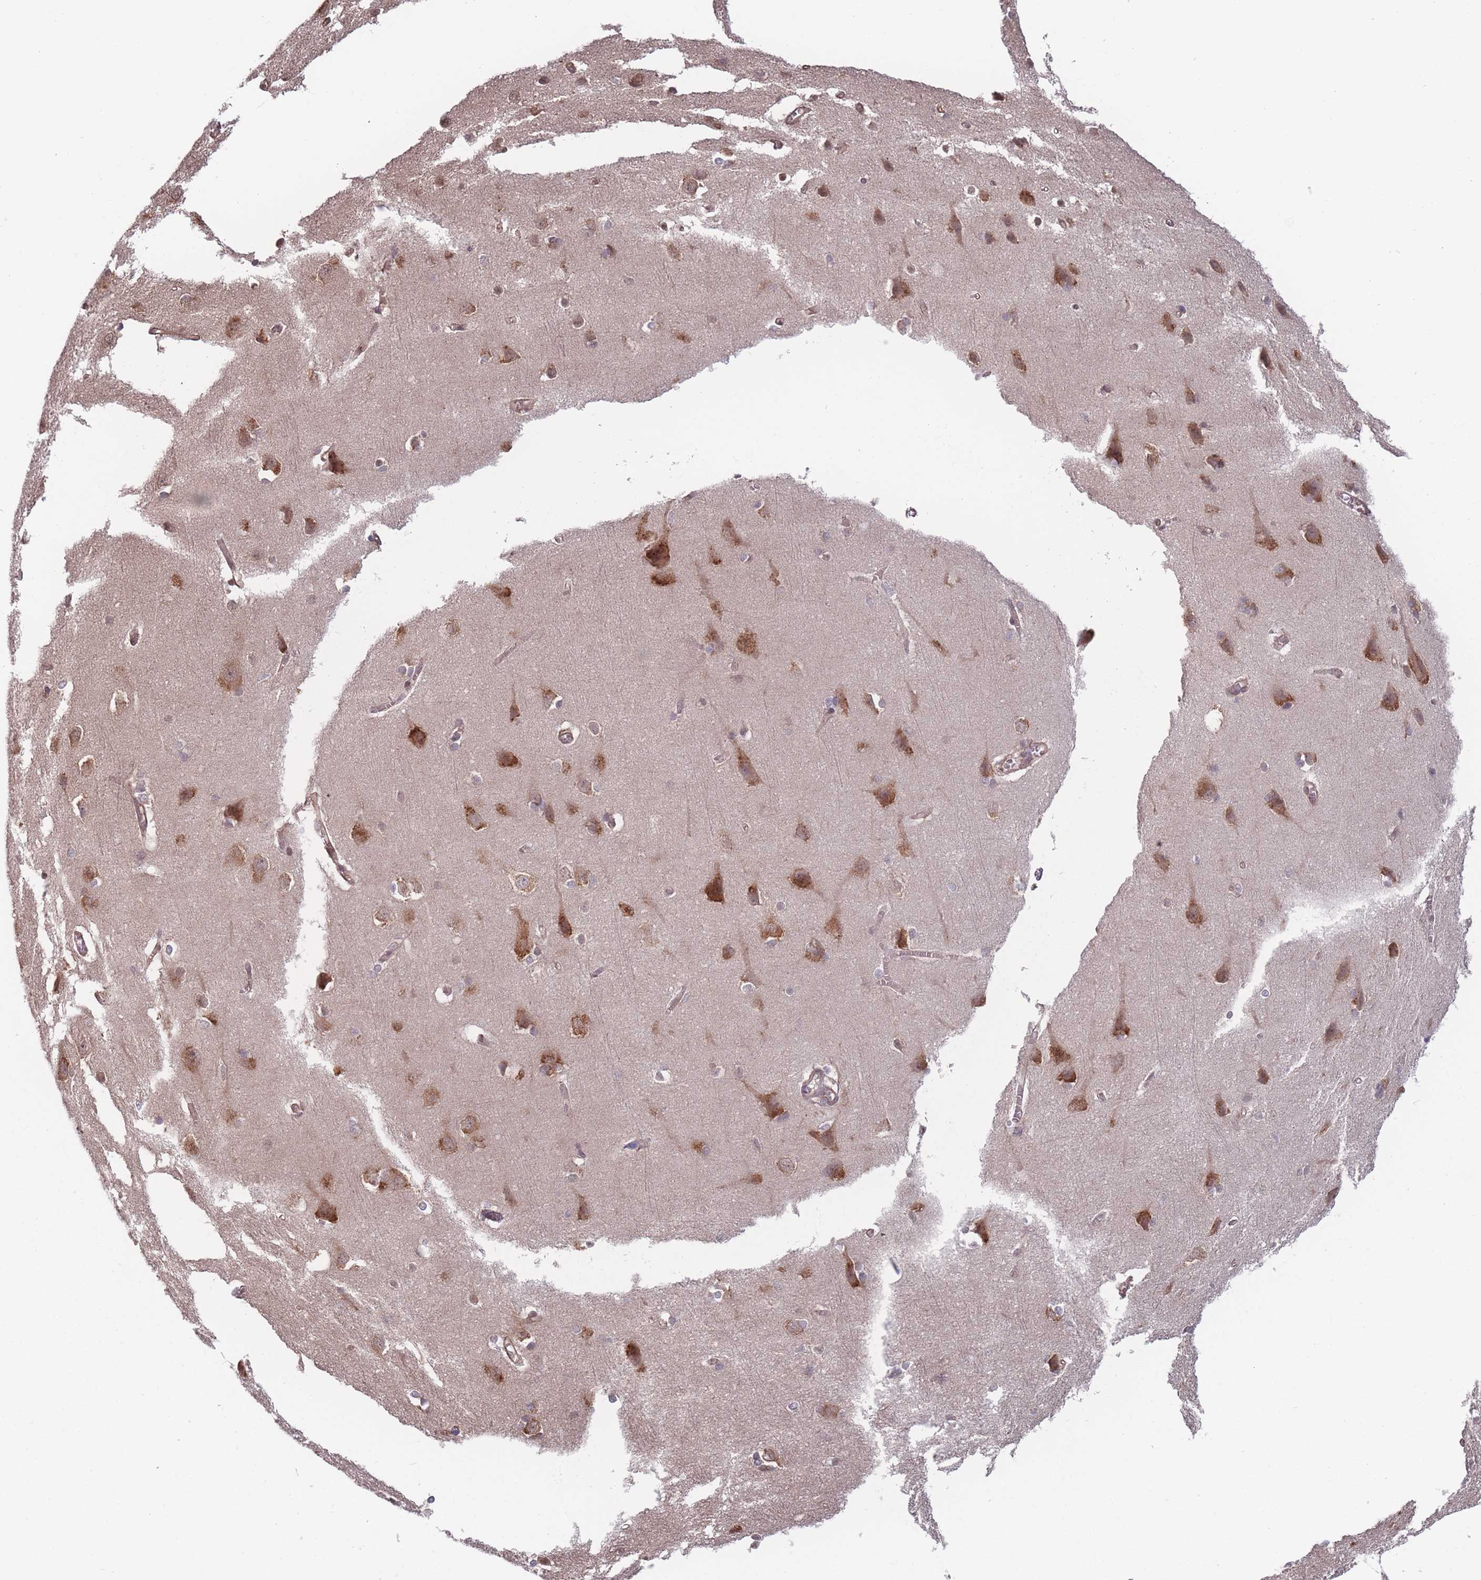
{"staining": {"intensity": "weak", "quantity": ">75%", "location": "cytoplasmic/membranous"}, "tissue": "cerebral cortex", "cell_type": "Endothelial cells", "image_type": "normal", "snomed": [{"axis": "morphology", "description": "Normal tissue, NOS"}, {"axis": "topography", "description": "Cerebral cortex"}], "caption": "An image of human cerebral cortex stained for a protein demonstrates weak cytoplasmic/membranous brown staining in endothelial cells.", "gene": "RPS18", "patient": {"sex": "male", "age": 37}}